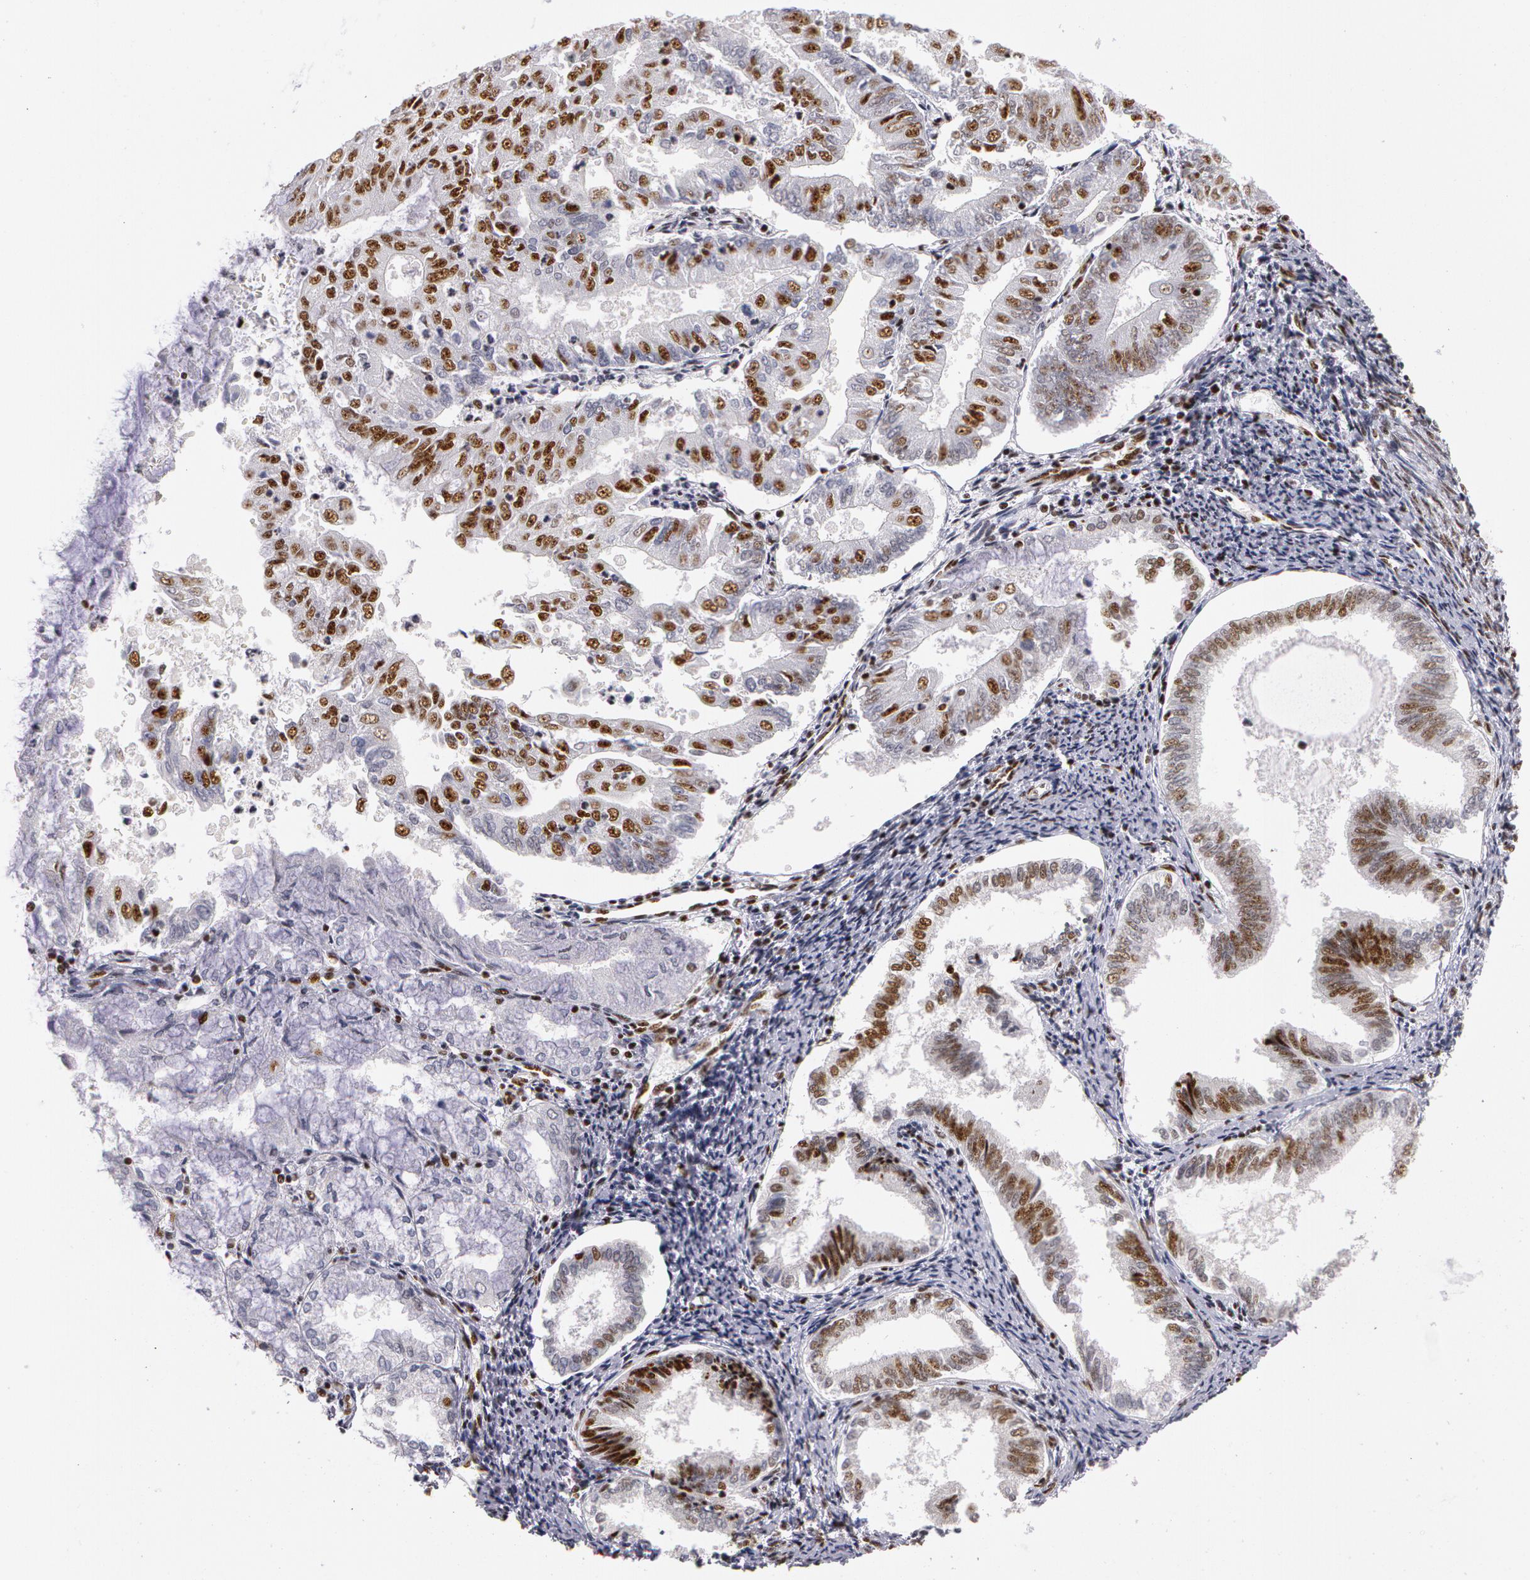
{"staining": {"intensity": "moderate", "quantity": ">75%", "location": "nuclear"}, "tissue": "endometrial cancer", "cell_type": "Tumor cells", "image_type": "cancer", "snomed": [{"axis": "morphology", "description": "Adenocarcinoma, NOS"}, {"axis": "topography", "description": "Endometrium"}], "caption": "A brown stain shows moderate nuclear expression of a protein in adenocarcinoma (endometrial) tumor cells.", "gene": "PNN", "patient": {"sex": "female", "age": 79}}